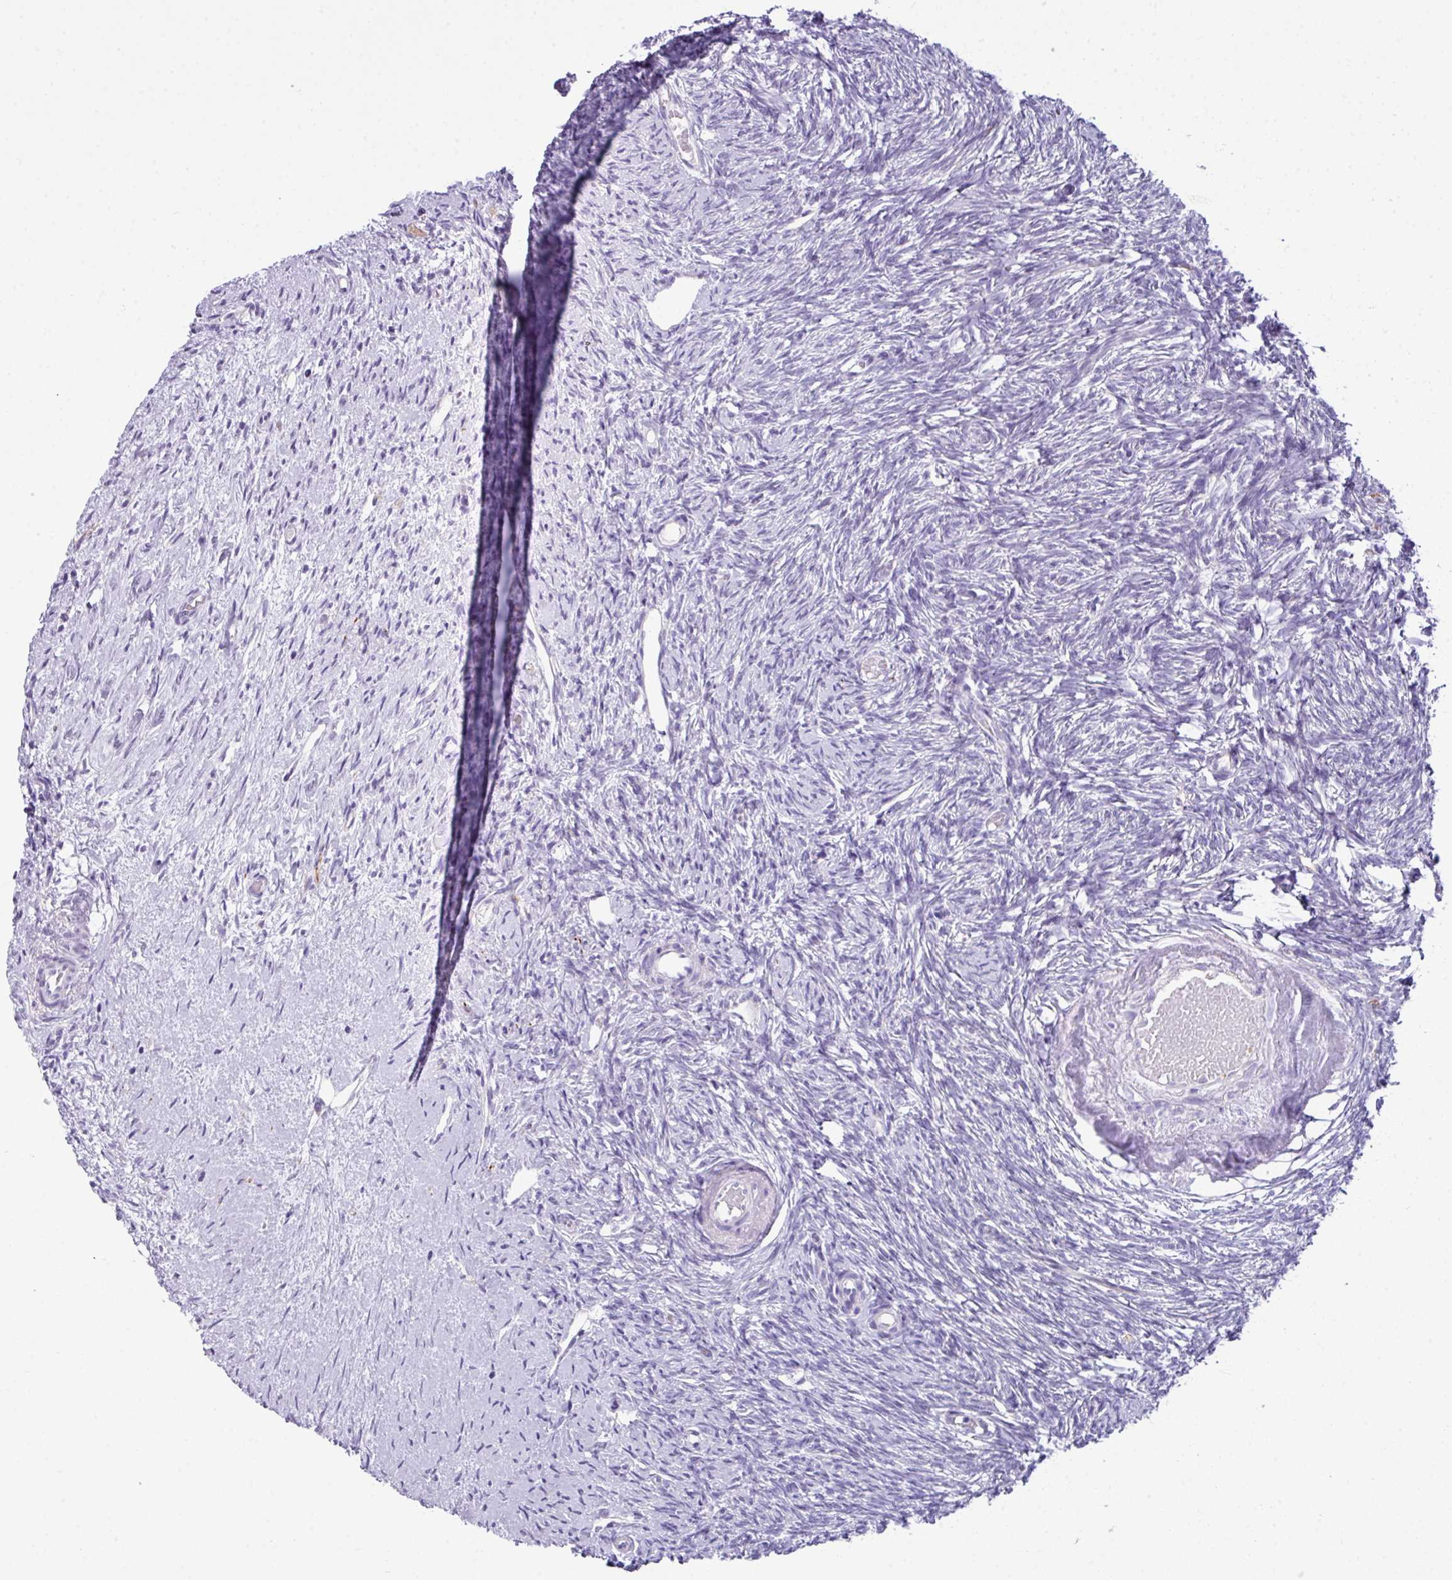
{"staining": {"intensity": "negative", "quantity": "none", "location": "none"}, "tissue": "ovary", "cell_type": "Ovarian stroma cells", "image_type": "normal", "snomed": [{"axis": "morphology", "description": "Normal tissue, NOS"}, {"axis": "topography", "description": "Ovary"}], "caption": "Image shows no protein staining in ovarian stroma cells of normal ovary.", "gene": "ABCC5", "patient": {"sex": "female", "age": 51}}